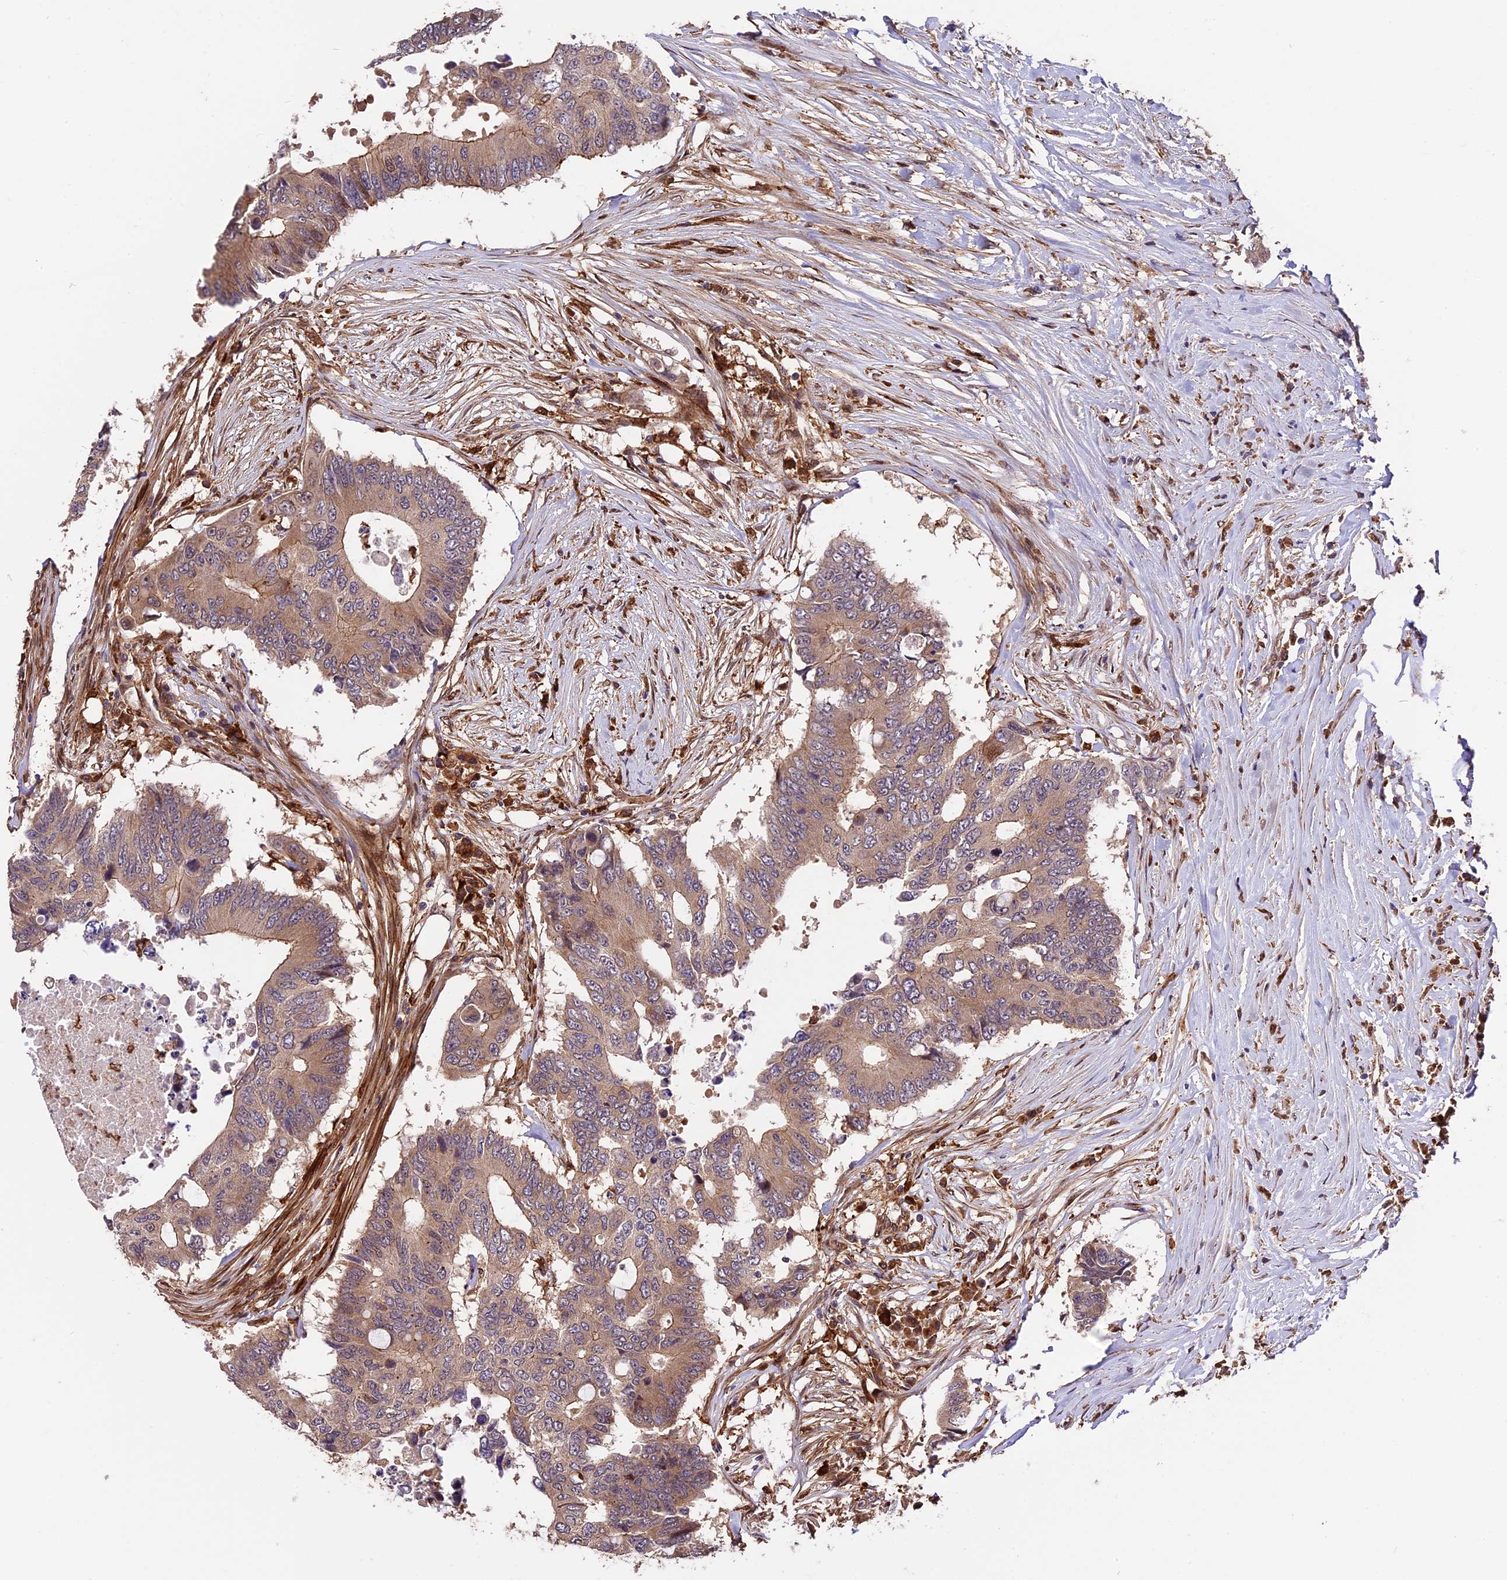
{"staining": {"intensity": "weak", "quantity": ">75%", "location": "cytoplasmic/membranous"}, "tissue": "colorectal cancer", "cell_type": "Tumor cells", "image_type": "cancer", "snomed": [{"axis": "morphology", "description": "Adenocarcinoma, NOS"}, {"axis": "topography", "description": "Colon"}], "caption": "Colorectal adenocarcinoma tissue demonstrates weak cytoplasmic/membranous positivity in approximately >75% of tumor cells, visualized by immunohistochemistry. The staining was performed using DAB (3,3'-diaminobenzidine) to visualize the protein expression in brown, while the nuclei were stained in blue with hematoxylin (Magnification: 20x).", "gene": "HERPUD1", "patient": {"sex": "male", "age": 71}}